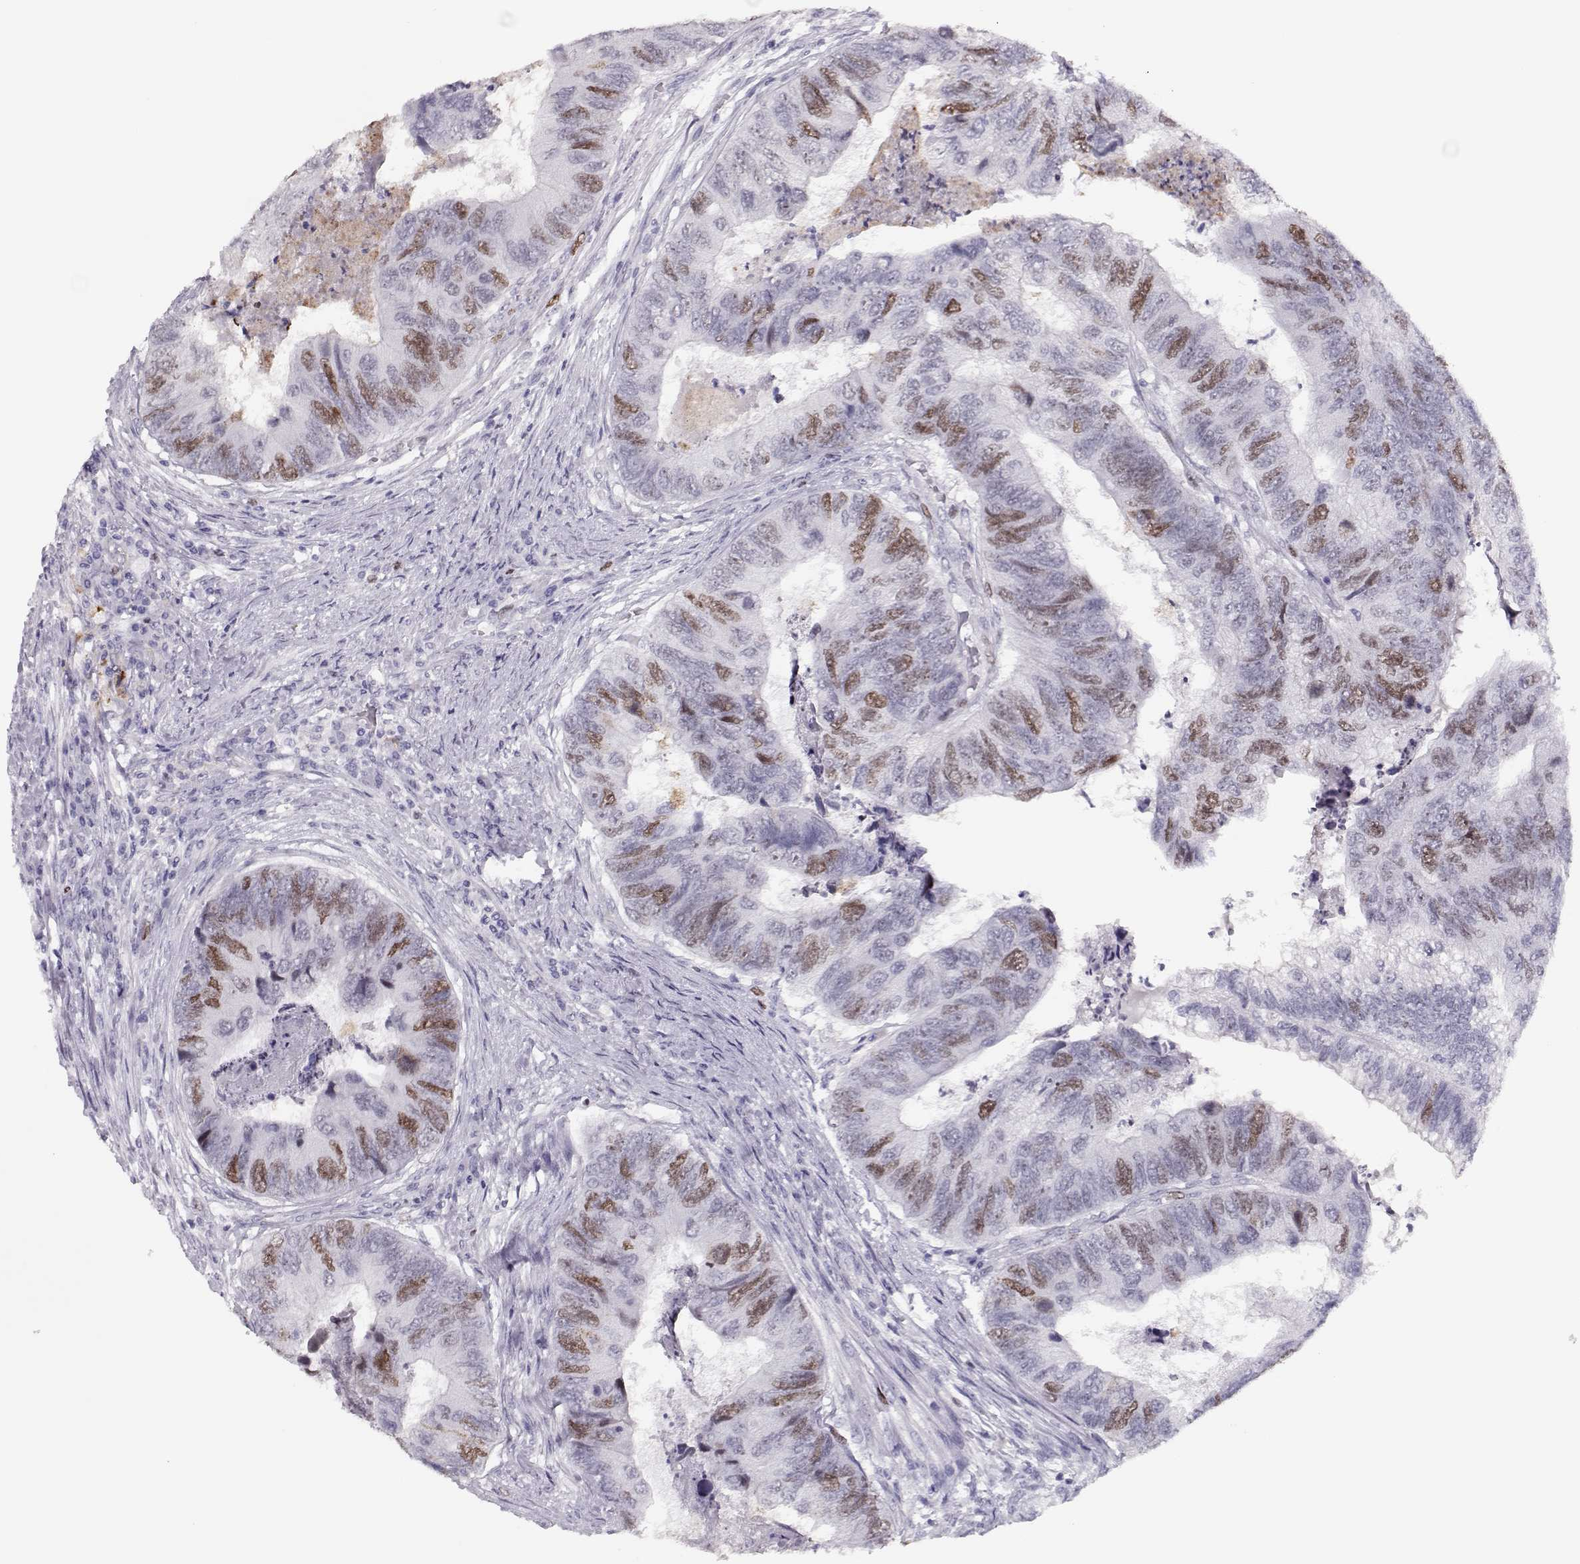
{"staining": {"intensity": "moderate", "quantity": "<25%", "location": "nuclear"}, "tissue": "colorectal cancer", "cell_type": "Tumor cells", "image_type": "cancer", "snomed": [{"axis": "morphology", "description": "Adenocarcinoma, NOS"}, {"axis": "topography", "description": "Colon"}], "caption": "The photomicrograph shows staining of adenocarcinoma (colorectal), revealing moderate nuclear protein positivity (brown color) within tumor cells.", "gene": "SGO1", "patient": {"sex": "female", "age": 67}}